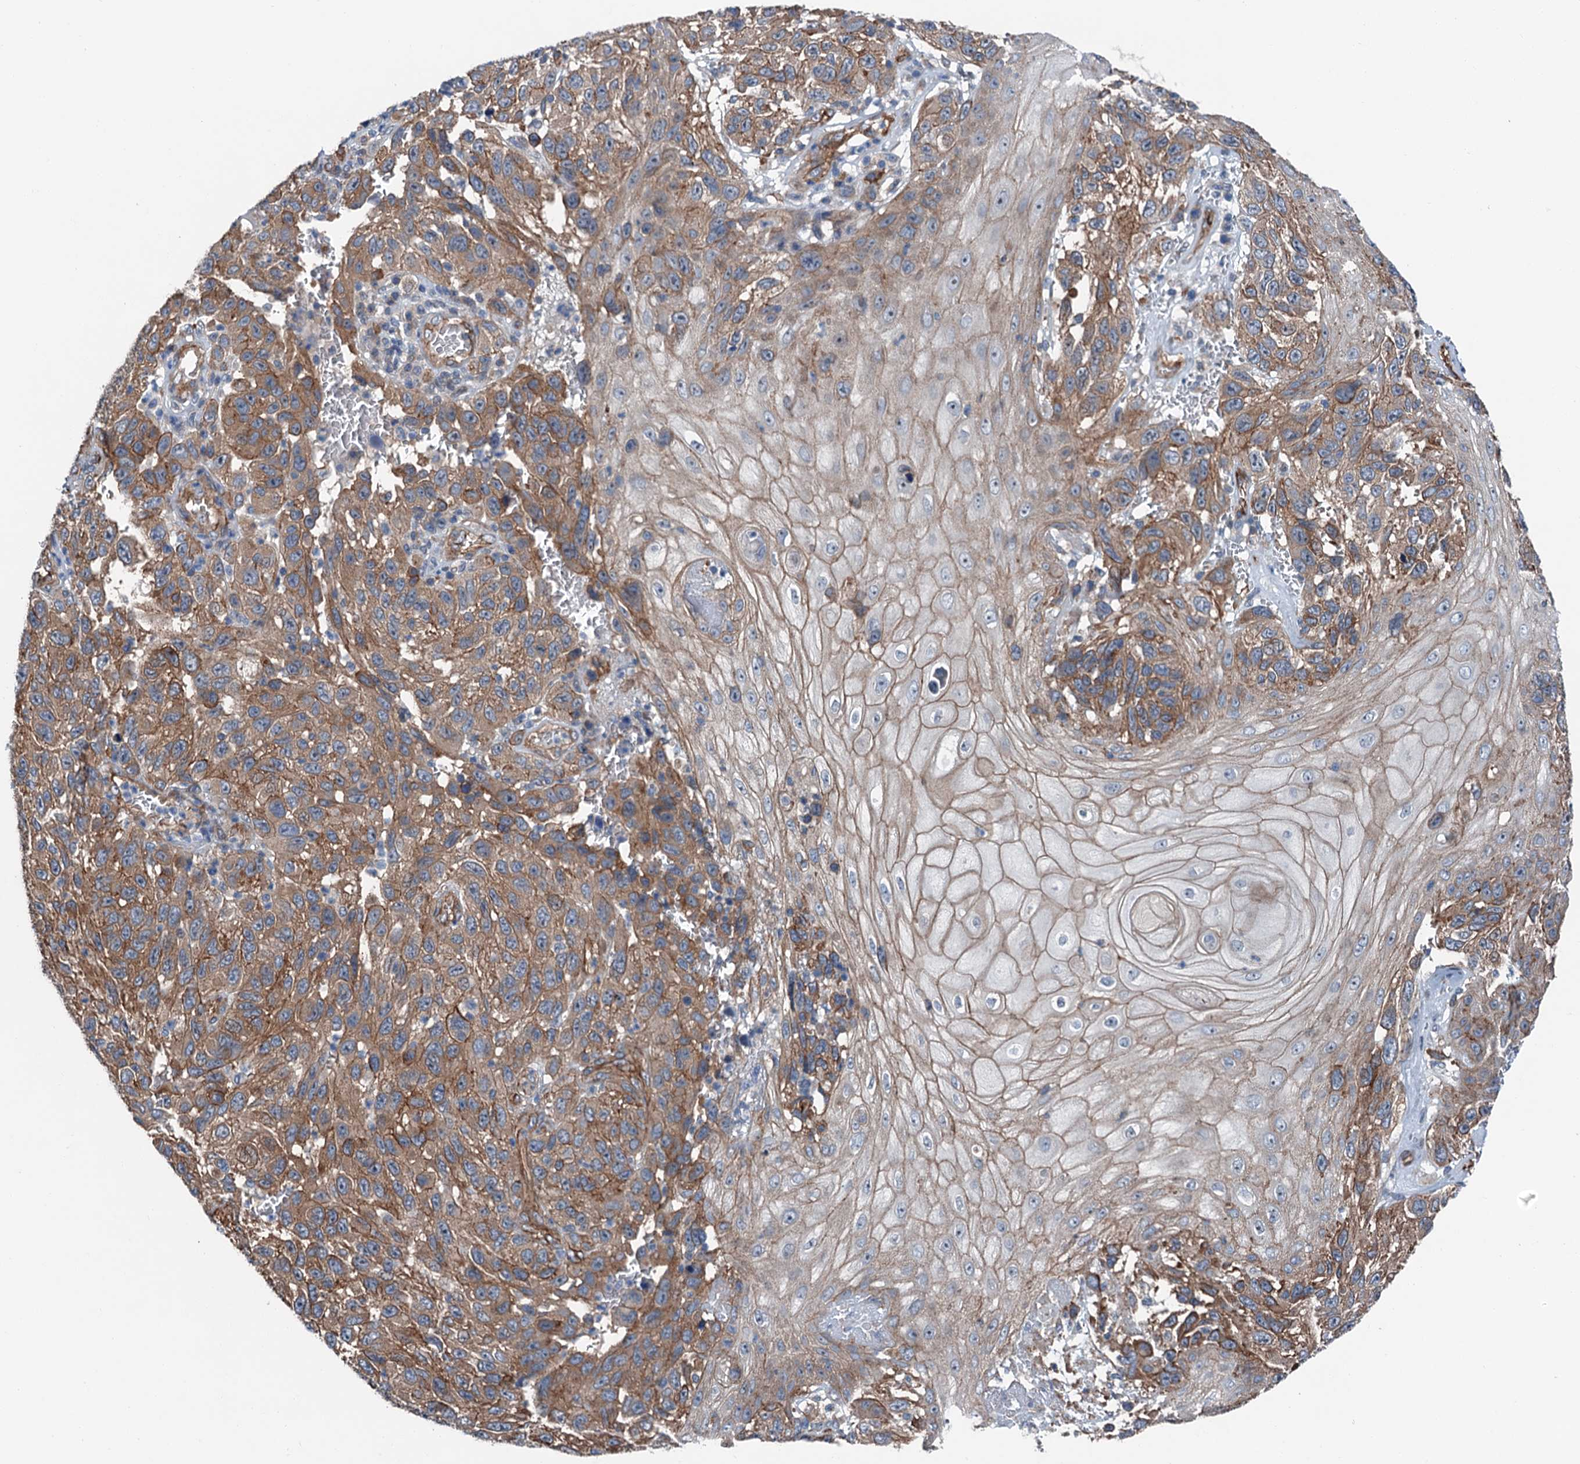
{"staining": {"intensity": "moderate", "quantity": ">75%", "location": "cytoplasmic/membranous"}, "tissue": "melanoma", "cell_type": "Tumor cells", "image_type": "cancer", "snomed": [{"axis": "morphology", "description": "Normal tissue, NOS"}, {"axis": "morphology", "description": "Malignant melanoma, NOS"}, {"axis": "topography", "description": "Skin"}], "caption": "Immunohistochemical staining of melanoma displays medium levels of moderate cytoplasmic/membranous protein expression in approximately >75% of tumor cells.", "gene": "NMRAL1", "patient": {"sex": "female", "age": 96}}